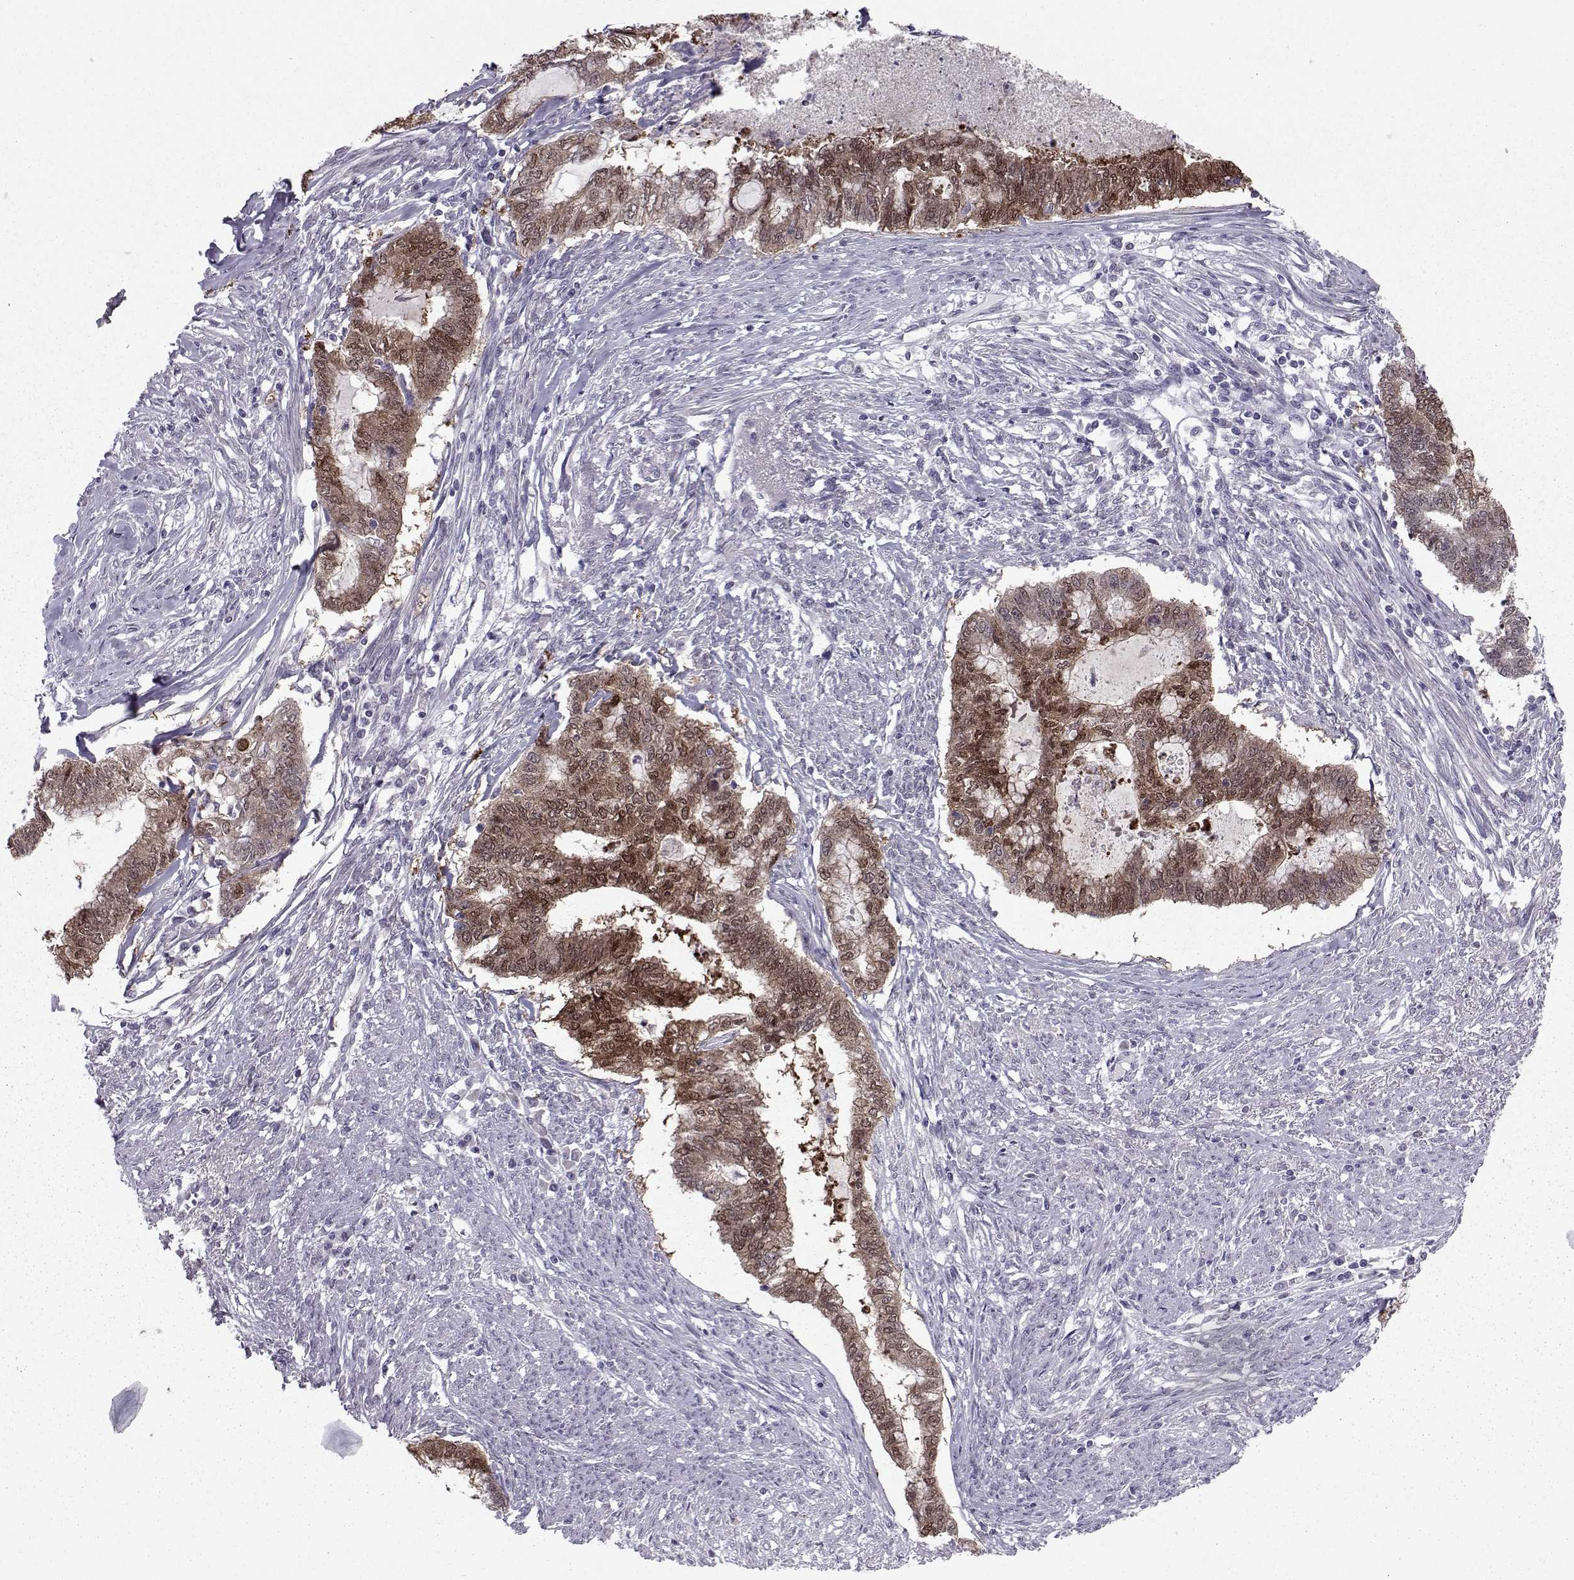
{"staining": {"intensity": "strong", "quantity": ">75%", "location": "cytoplasmic/membranous,nuclear"}, "tissue": "endometrial cancer", "cell_type": "Tumor cells", "image_type": "cancer", "snomed": [{"axis": "morphology", "description": "Adenocarcinoma, NOS"}, {"axis": "topography", "description": "Endometrium"}], "caption": "Approximately >75% of tumor cells in human endometrial cancer (adenocarcinoma) show strong cytoplasmic/membranous and nuclear protein staining as visualized by brown immunohistochemical staining.", "gene": "ASRGL1", "patient": {"sex": "female", "age": 79}}